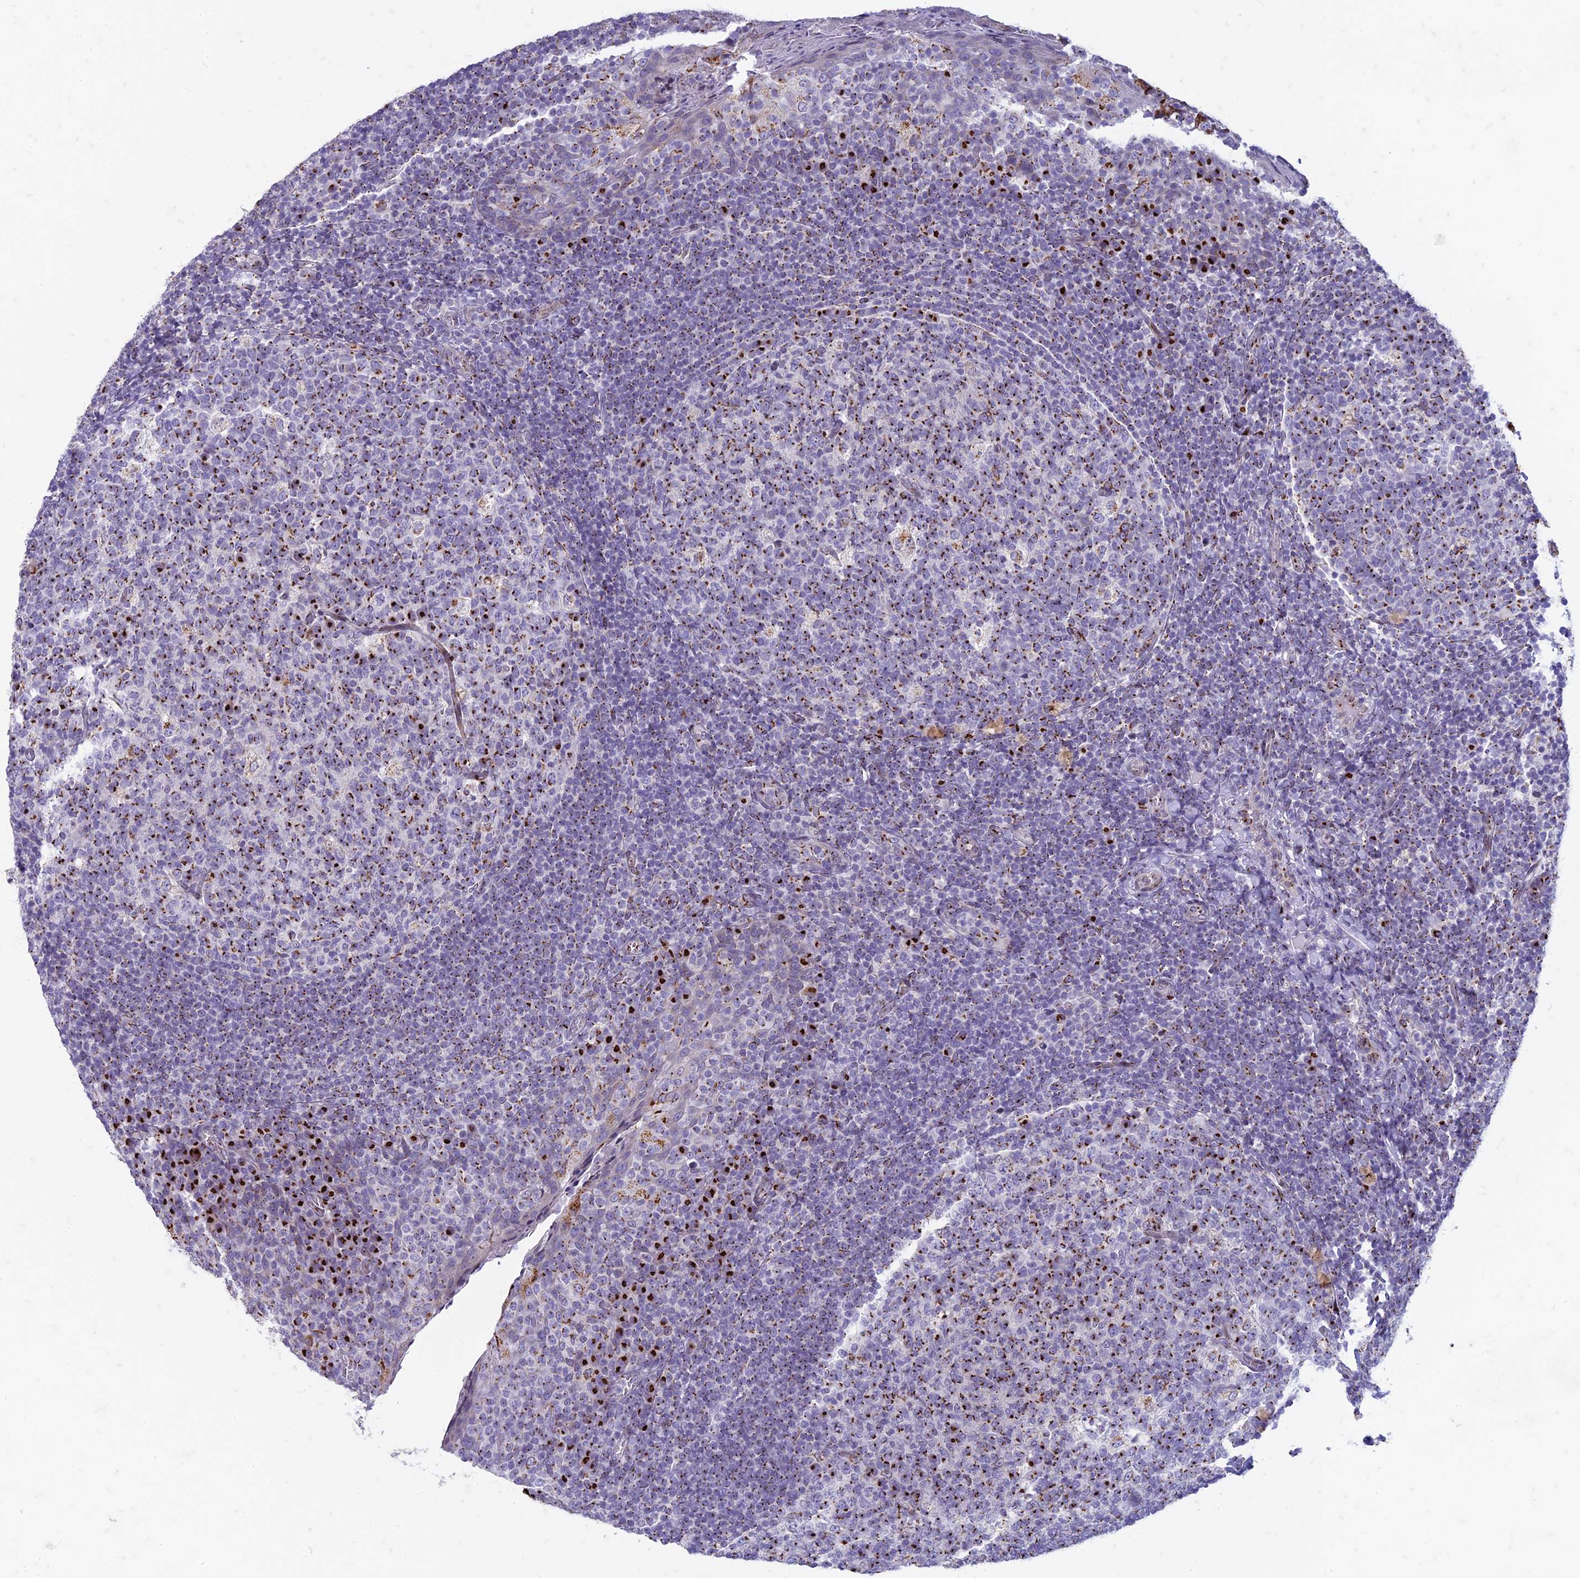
{"staining": {"intensity": "strong", "quantity": "25%-75%", "location": "cytoplasmic/membranous"}, "tissue": "tonsil", "cell_type": "Germinal center cells", "image_type": "normal", "snomed": [{"axis": "morphology", "description": "Normal tissue, NOS"}, {"axis": "topography", "description": "Tonsil"}], "caption": "An image showing strong cytoplasmic/membranous expression in about 25%-75% of germinal center cells in unremarkable tonsil, as visualized by brown immunohistochemical staining.", "gene": "FAM3C", "patient": {"sex": "female", "age": 19}}